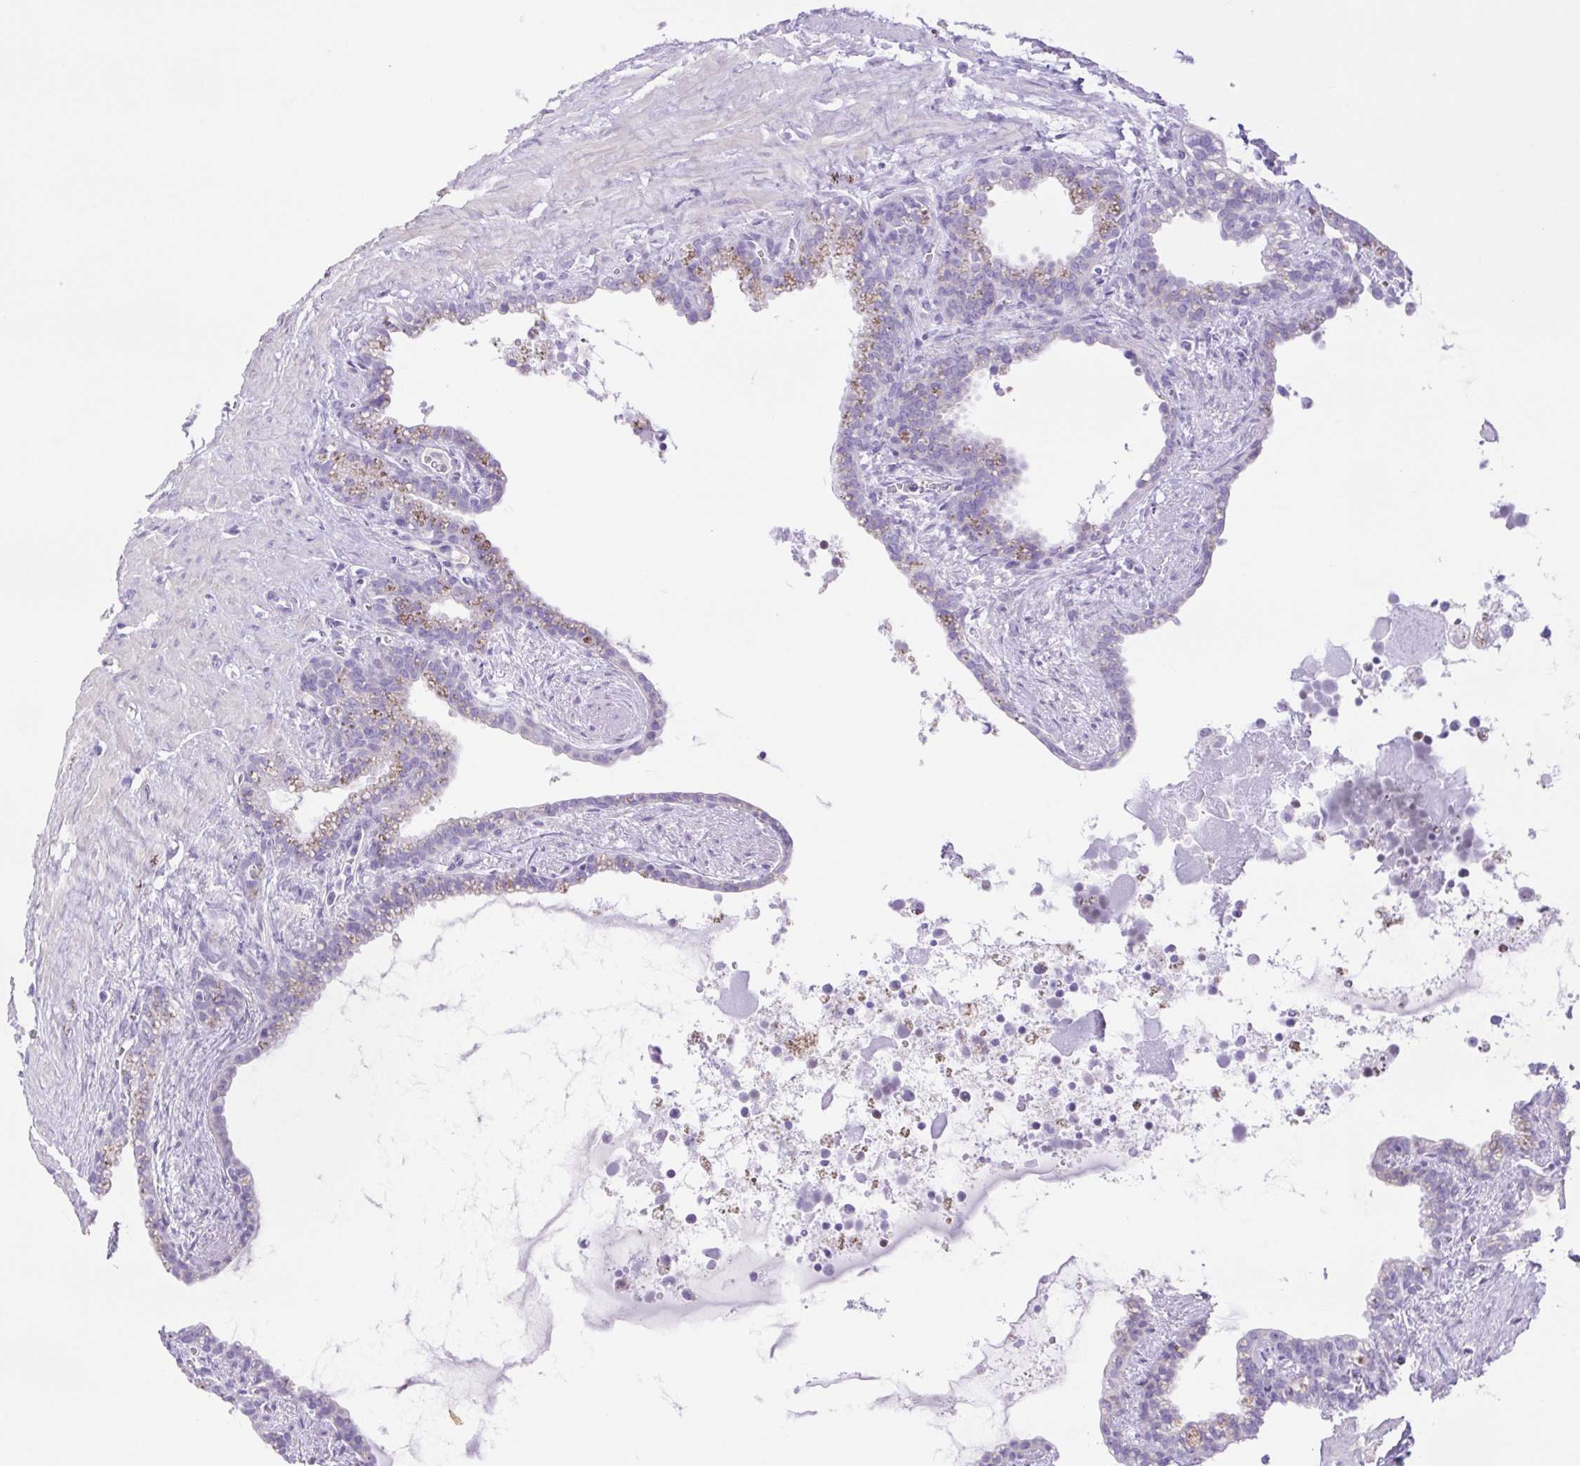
{"staining": {"intensity": "negative", "quantity": "none", "location": "none"}, "tissue": "seminal vesicle", "cell_type": "Glandular cells", "image_type": "normal", "snomed": [{"axis": "morphology", "description": "Normal tissue, NOS"}, {"axis": "topography", "description": "Seminal veicle"}], "caption": "This is an immunohistochemistry (IHC) photomicrograph of benign human seminal vesicle. There is no positivity in glandular cells.", "gene": "CDSN", "patient": {"sex": "male", "age": 76}}